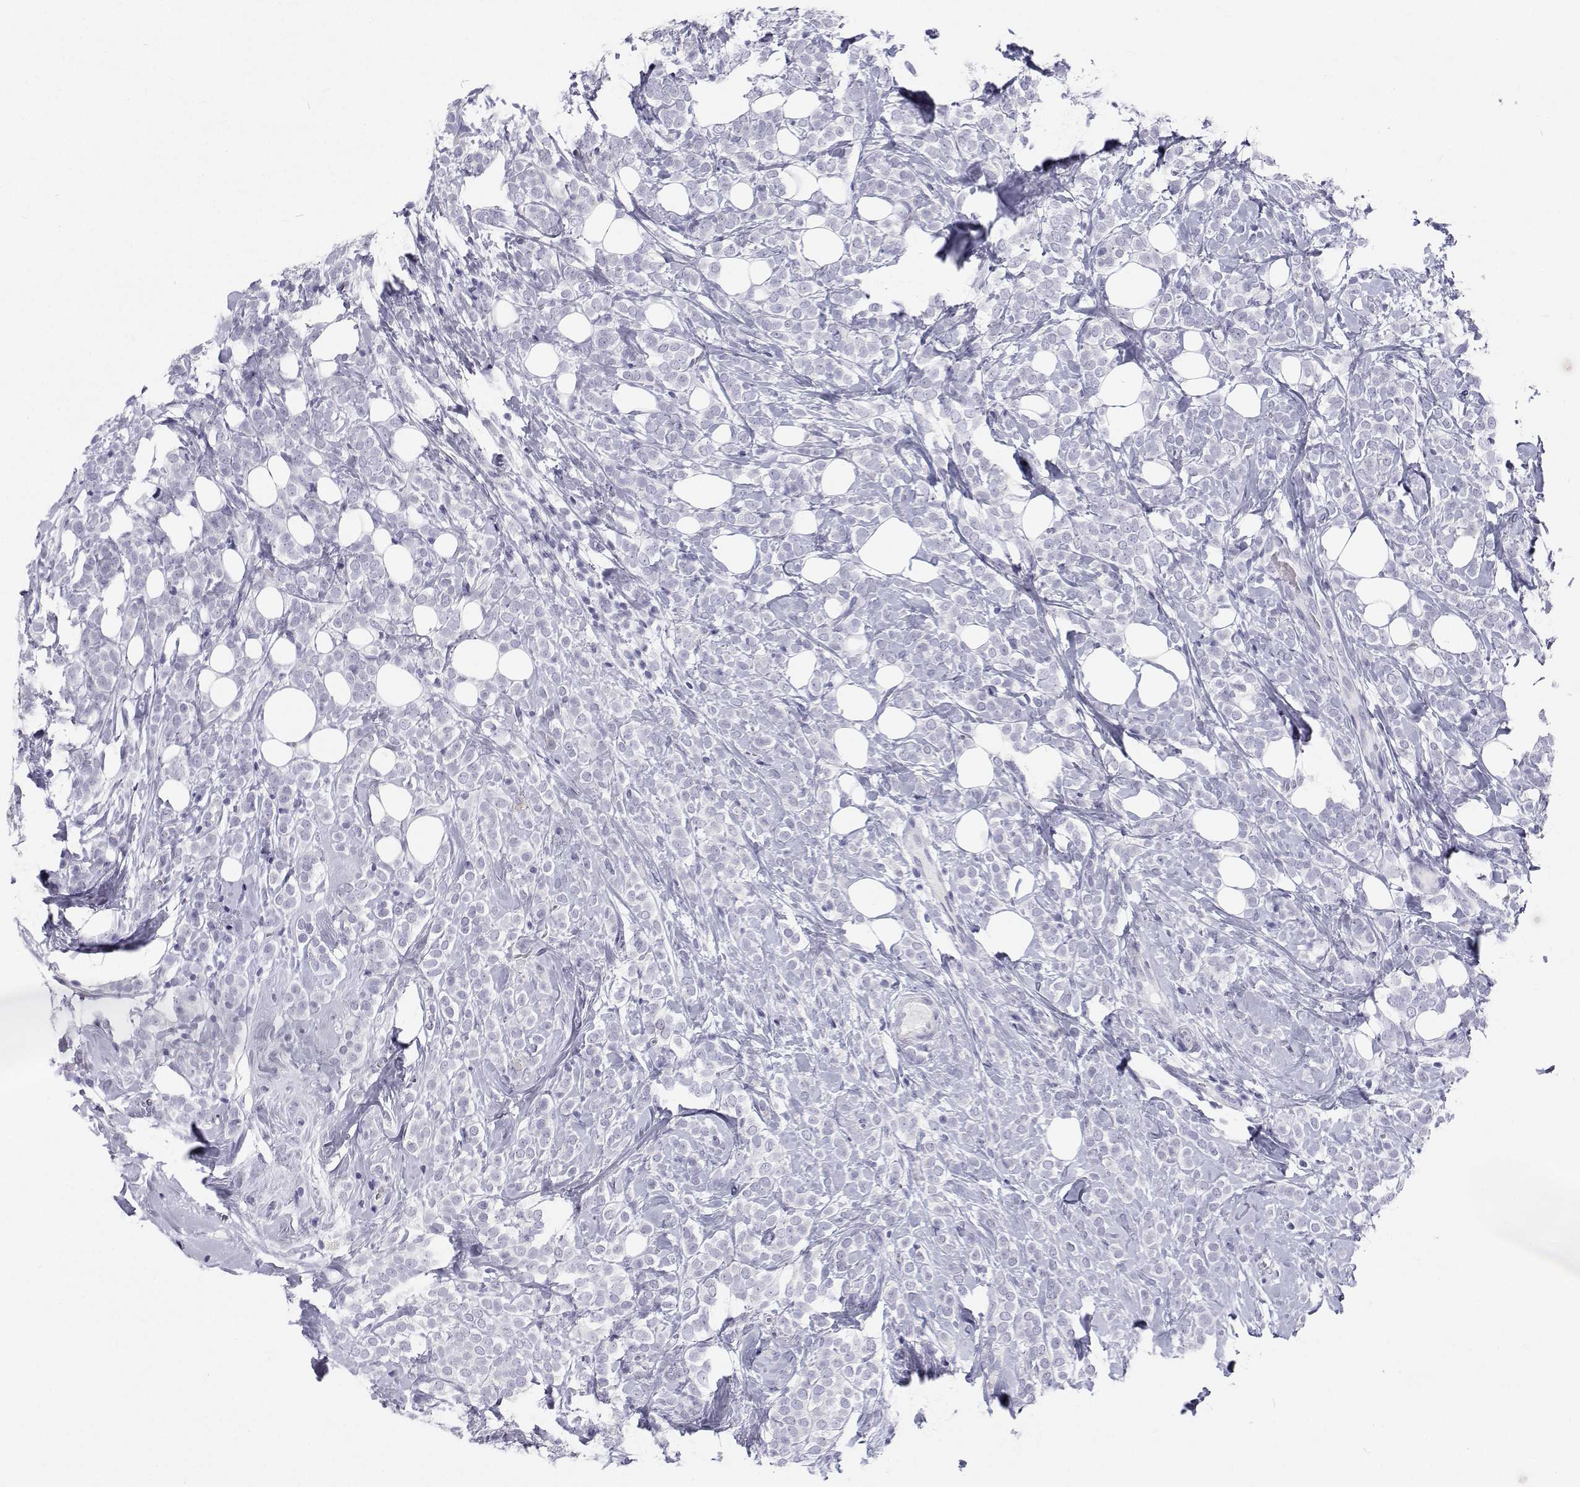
{"staining": {"intensity": "negative", "quantity": "none", "location": "none"}, "tissue": "breast cancer", "cell_type": "Tumor cells", "image_type": "cancer", "snomed": [{"axis": "morphology", "description": "Lobular carcinoma"}, {"axis": "topography", "description": "Breast"}], "caption": "Lobular carcinoma (breast) was stained to show a protein in brown. There is no significant expression in tumor cells.", "gene": "SFTPB", "patient": {"sex": "female", "age": 49}}